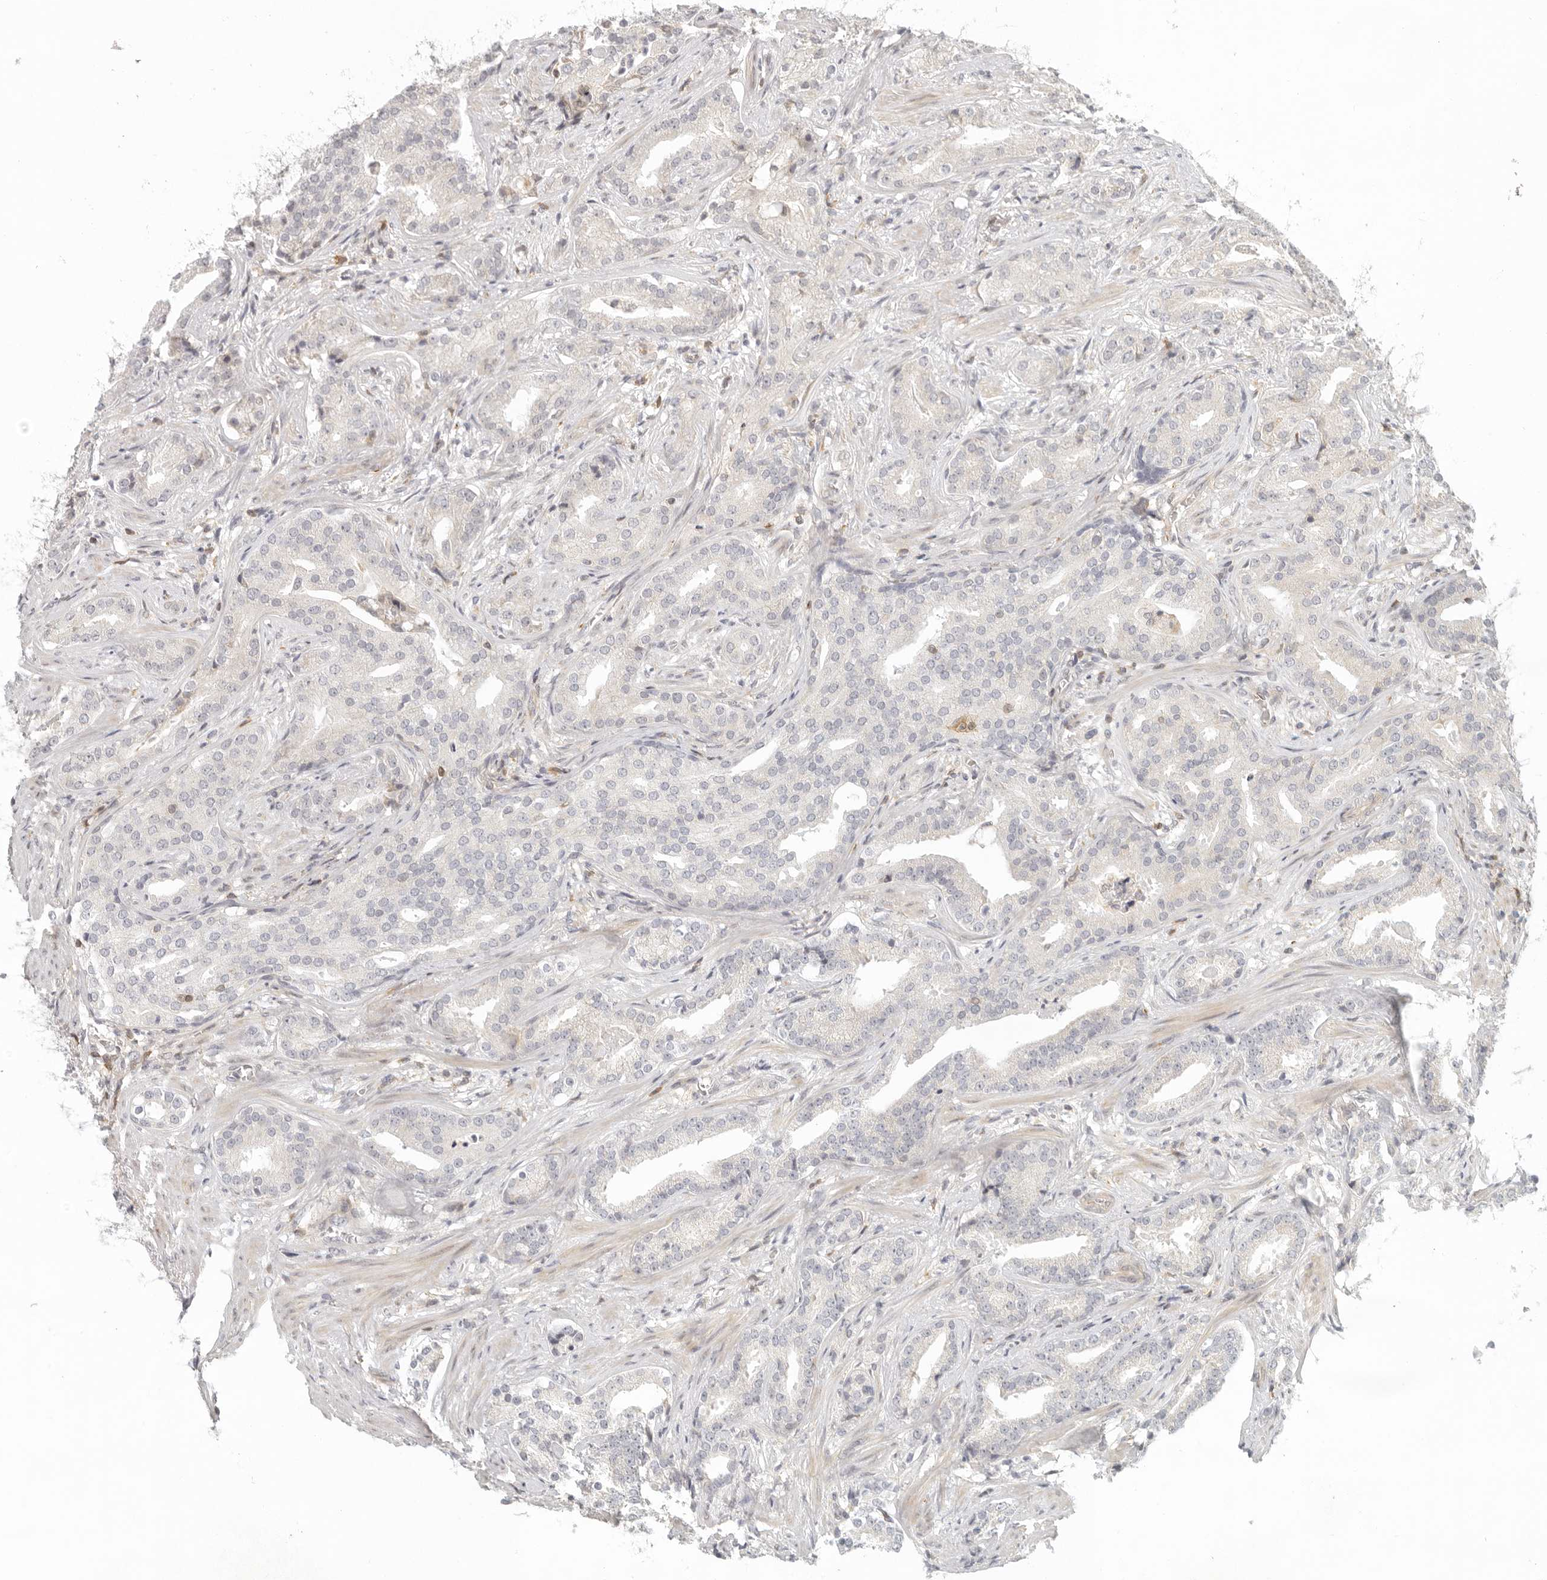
{"staining": {"intensity": "negative", "quantity": "none", "location": "none"}, "tissue": "prostate cancer", "cell_type": "Tumor cells", "image_type": "cancer", "snomed": [{"axis": "morphology", "description": "Adenocarcinoma, Low grade"}, {"axis": "topography", "description": "Prostate"}], "caption": "DAB (3,3'-diaminobenzidine) immunohistochemical staining of human adenocarcinoma (low-grade) (prostate) demonstrates no significant staining in tumor cells. (DAB immunohistochemistry (IHC), high magnification).", "gene": "AHDC1", "patient": {"sex": "male", "age": 67}}